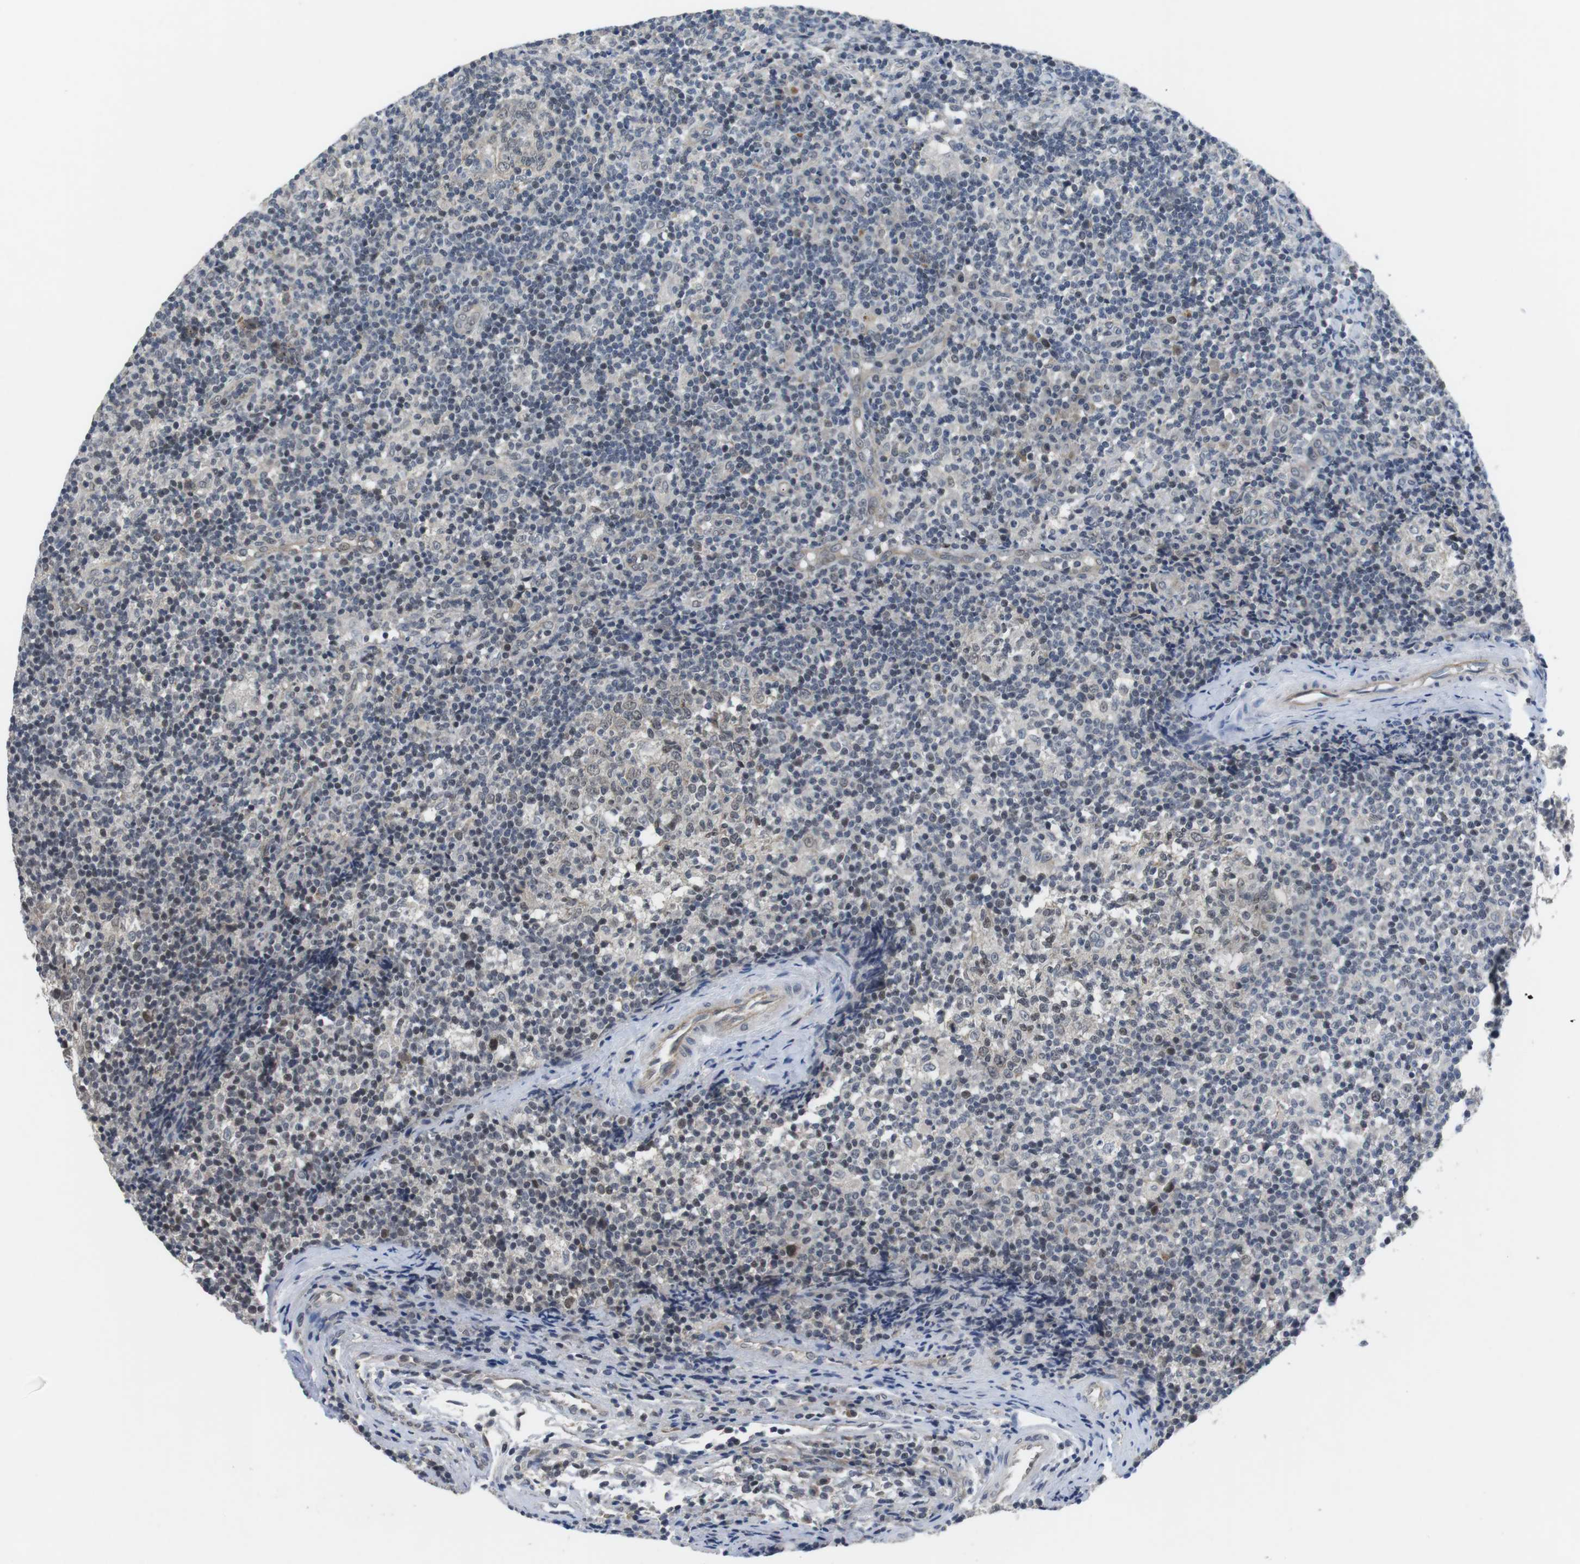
{"staining": {"intensity": "moderate", "quantity": "25%-75%", "location": "nuclear"}, "tissue": "lymph node", "cell_type": "Germinal center cells", "image_type": "normal", "snomed": [{"axis": "morphology", "description": "Normal tissue, NOS"}, {"axis": "morphology", "description": "Inflammation, NOS"}, {"axis": "topography", "description": "Lymph node"}], "caption": "Protein staining of normal lymph node reveals moderate nuclear positivity in approximately 25%-75% of germinal center cells. (IHC, brightfield microscopy, high magnification).", "gene": "NECTIN1", "patient": {"sex": "male", "age": 55}}